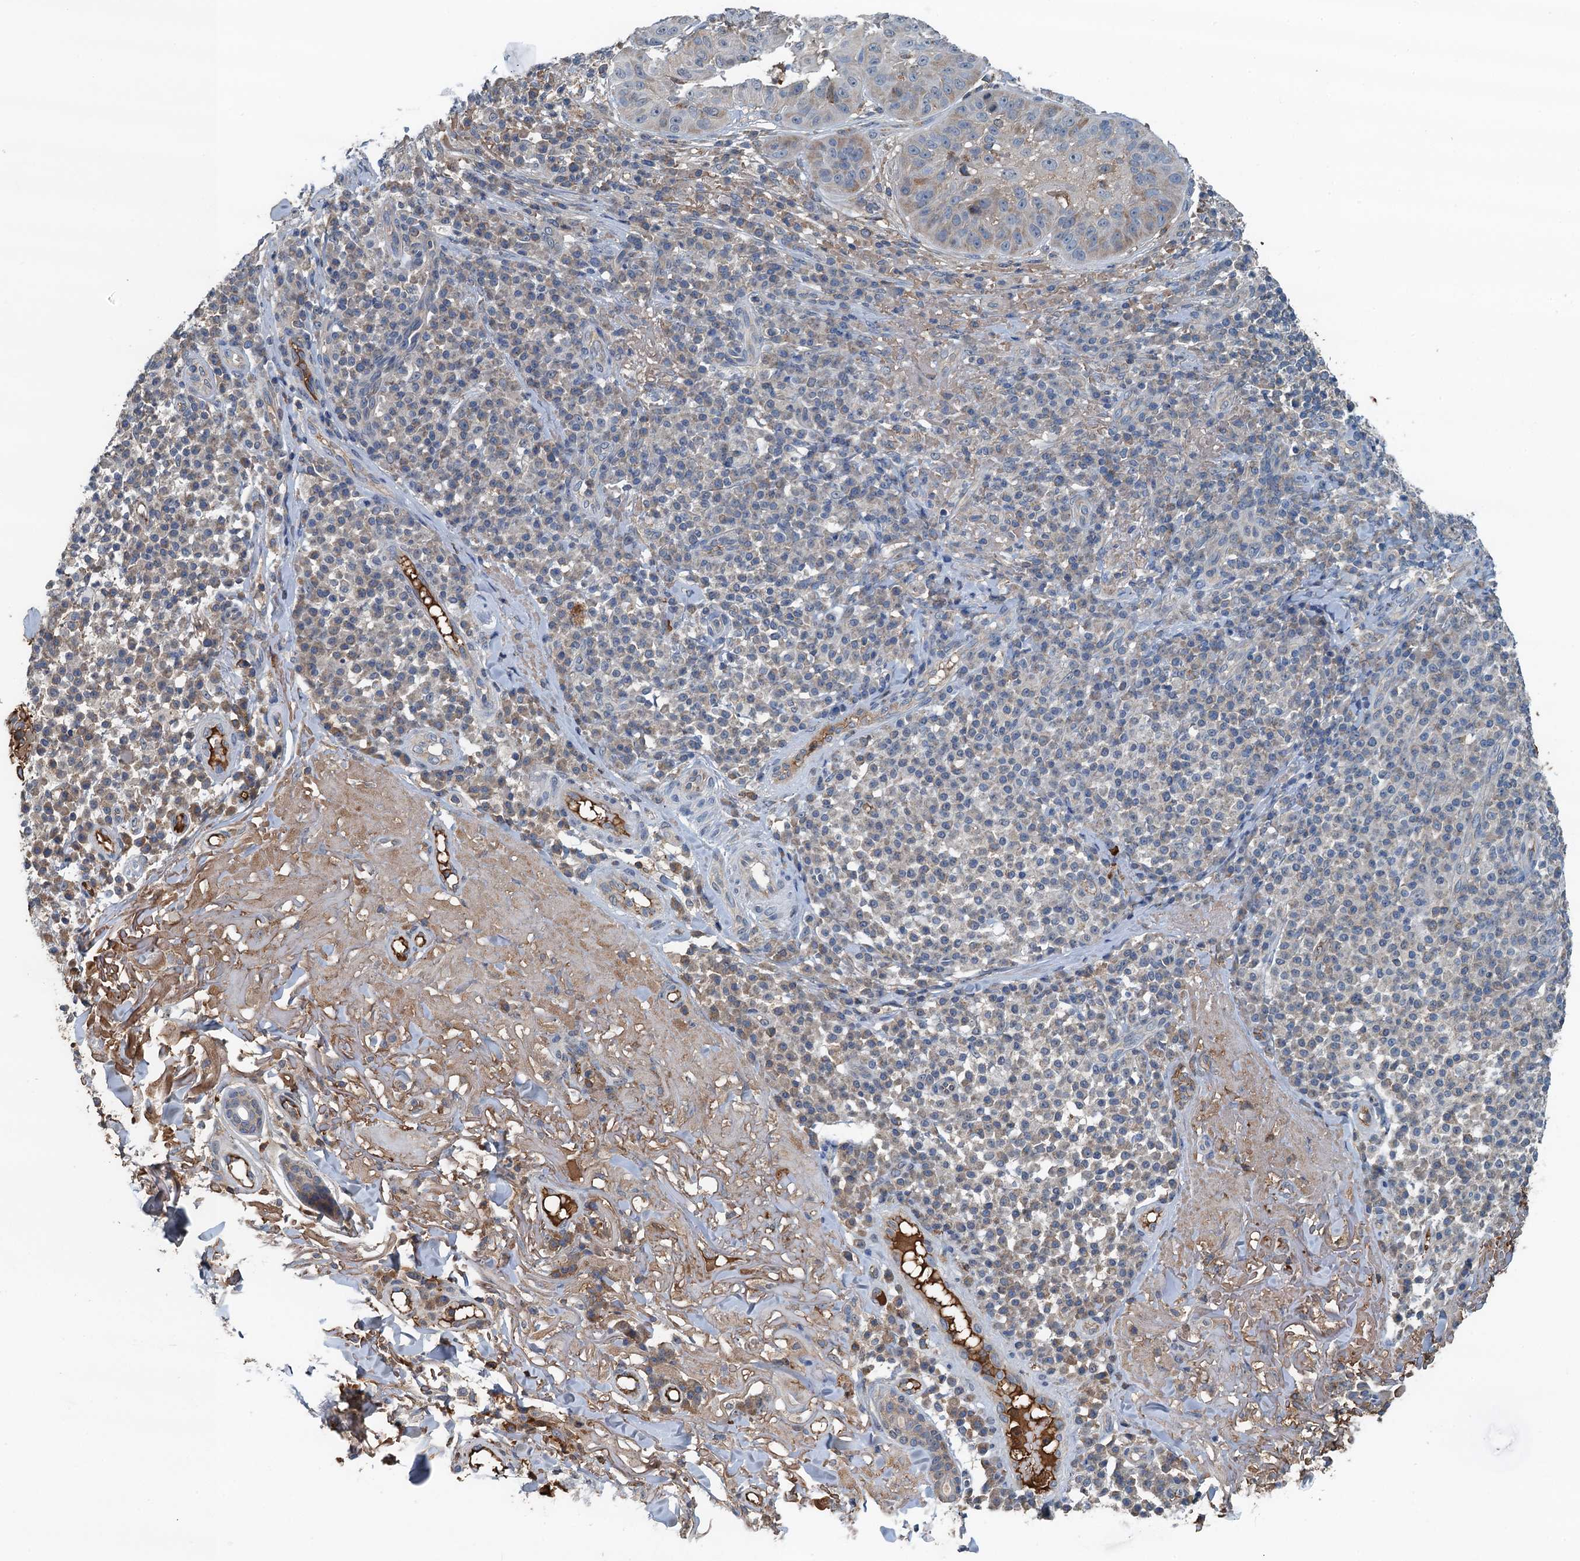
{"staining": {"intensity": "weak", "quantity": "<25%", "location": "cytoplasmic/membranous"}, "tissue": "skin cancer", "cell_type": "Tumor cells", "image_type": "cancer", "snomed": [{"axis": "morphology", "description": "Normal tissue, NOS"}, {"axis": "morphology", "description": "Basal cell carcinoma"}, {"axis": "topography", "description": "Skin"}], "caption": "There is no significant staining in tumor cells of skin cancer (basal cell carcinoma).", "gene": "LSM14B", "patient": {"sex": "male", "age": 93}}